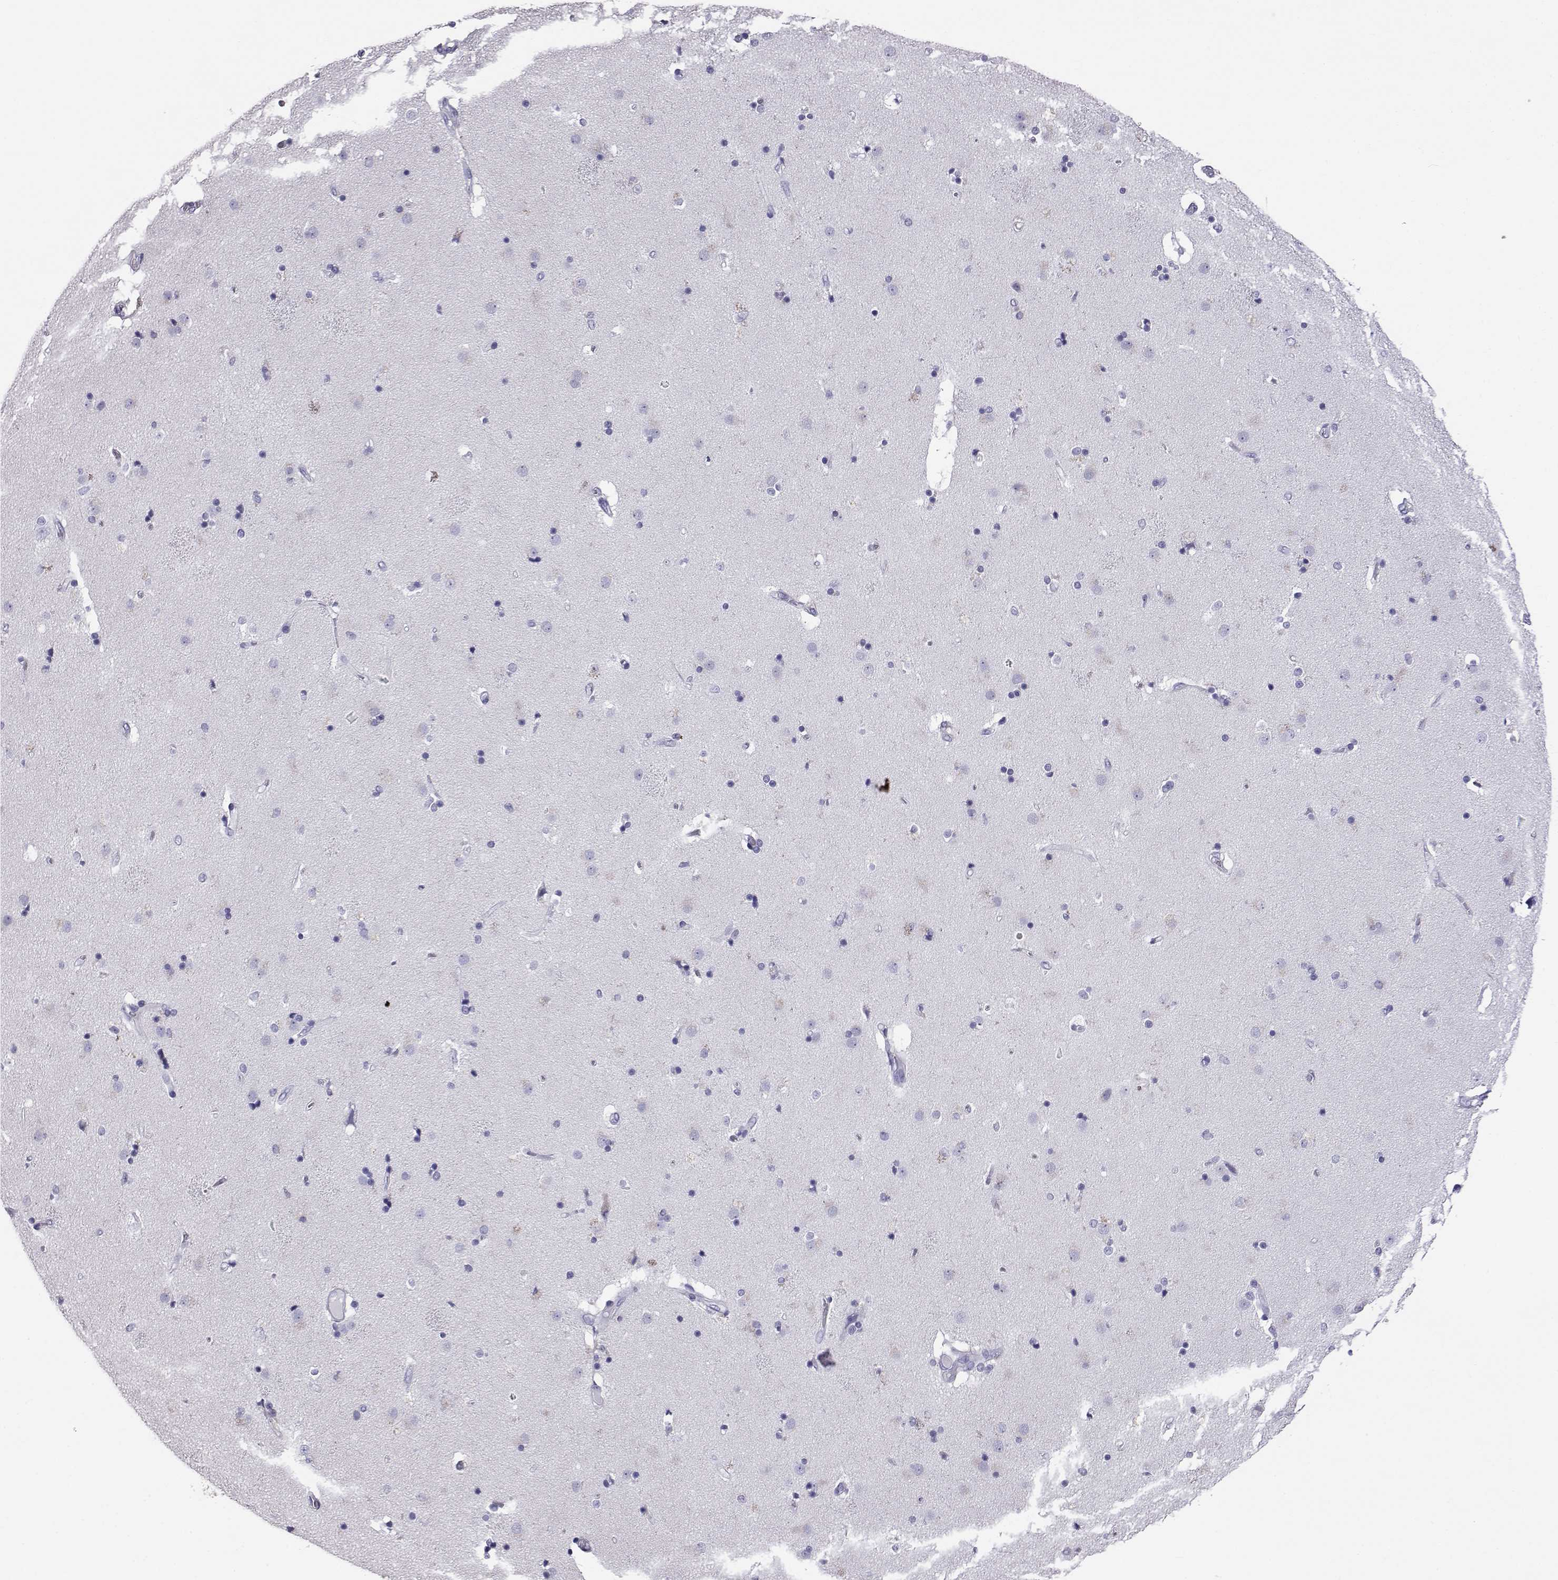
{"staining": {"intensity": "negative", "quantity": "none", "location": "none"}, "tissue": "caudate", "cell_type": "Glial cells", "image_type": "normal", "snomed": [{"axis": "morphology", "description": "Normal tissue, NOS"}, {"axis": "topography", "description": "Lateral ventricle wall"}], "caption": "There is no significant expression in glial cells of caudate. Nuclei are stained in blue.", "gene": "AKR1B1", "patient": {"sex": "female", "age": 71}}